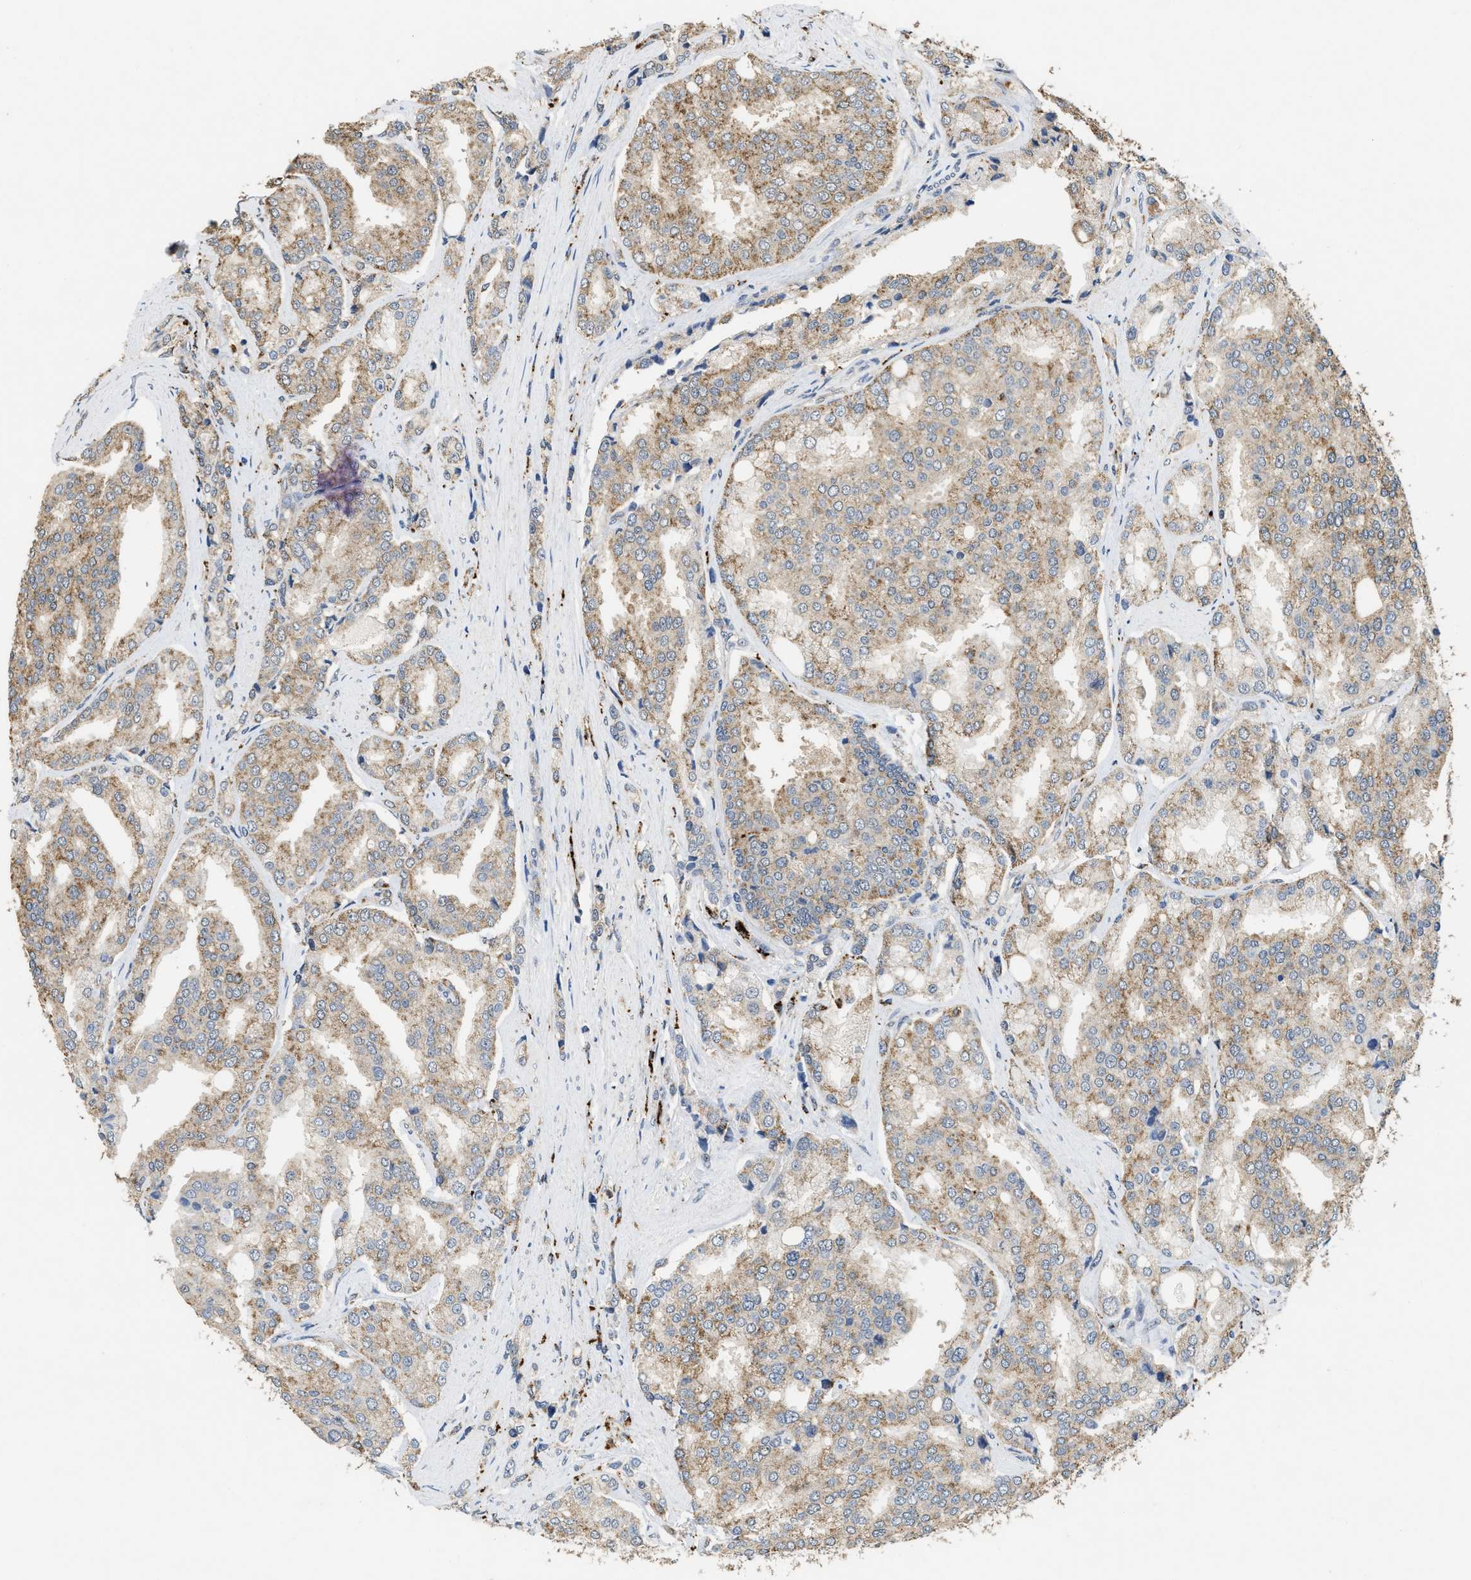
{"staining": {"intensity": "weak", "quantity": ">75%", "location": "cytoplasmic/membranous"}, "tissue": "prostate cancer", "cell_type": "Tumor cells", "image_type": "cancer", "snomed": [{"axis": "morphology", "description": "Adenocarcinoma, High grade"}, {"axis": "topography", "description": "Prostate"}], "caption": "The photomicrograph demonstrates immunohistochemical staining of high-grade adenocarcinoma (prostate). There is weak cytoplasmic/membranous expression is identified in about >75% of tumor cells. (DAB (3,3'-diaminobenzidine) = brown stain, brightfield microscopy at high magnification).", "gene": "BMPR2", "patient": {"sex": "male", "age": 50}}